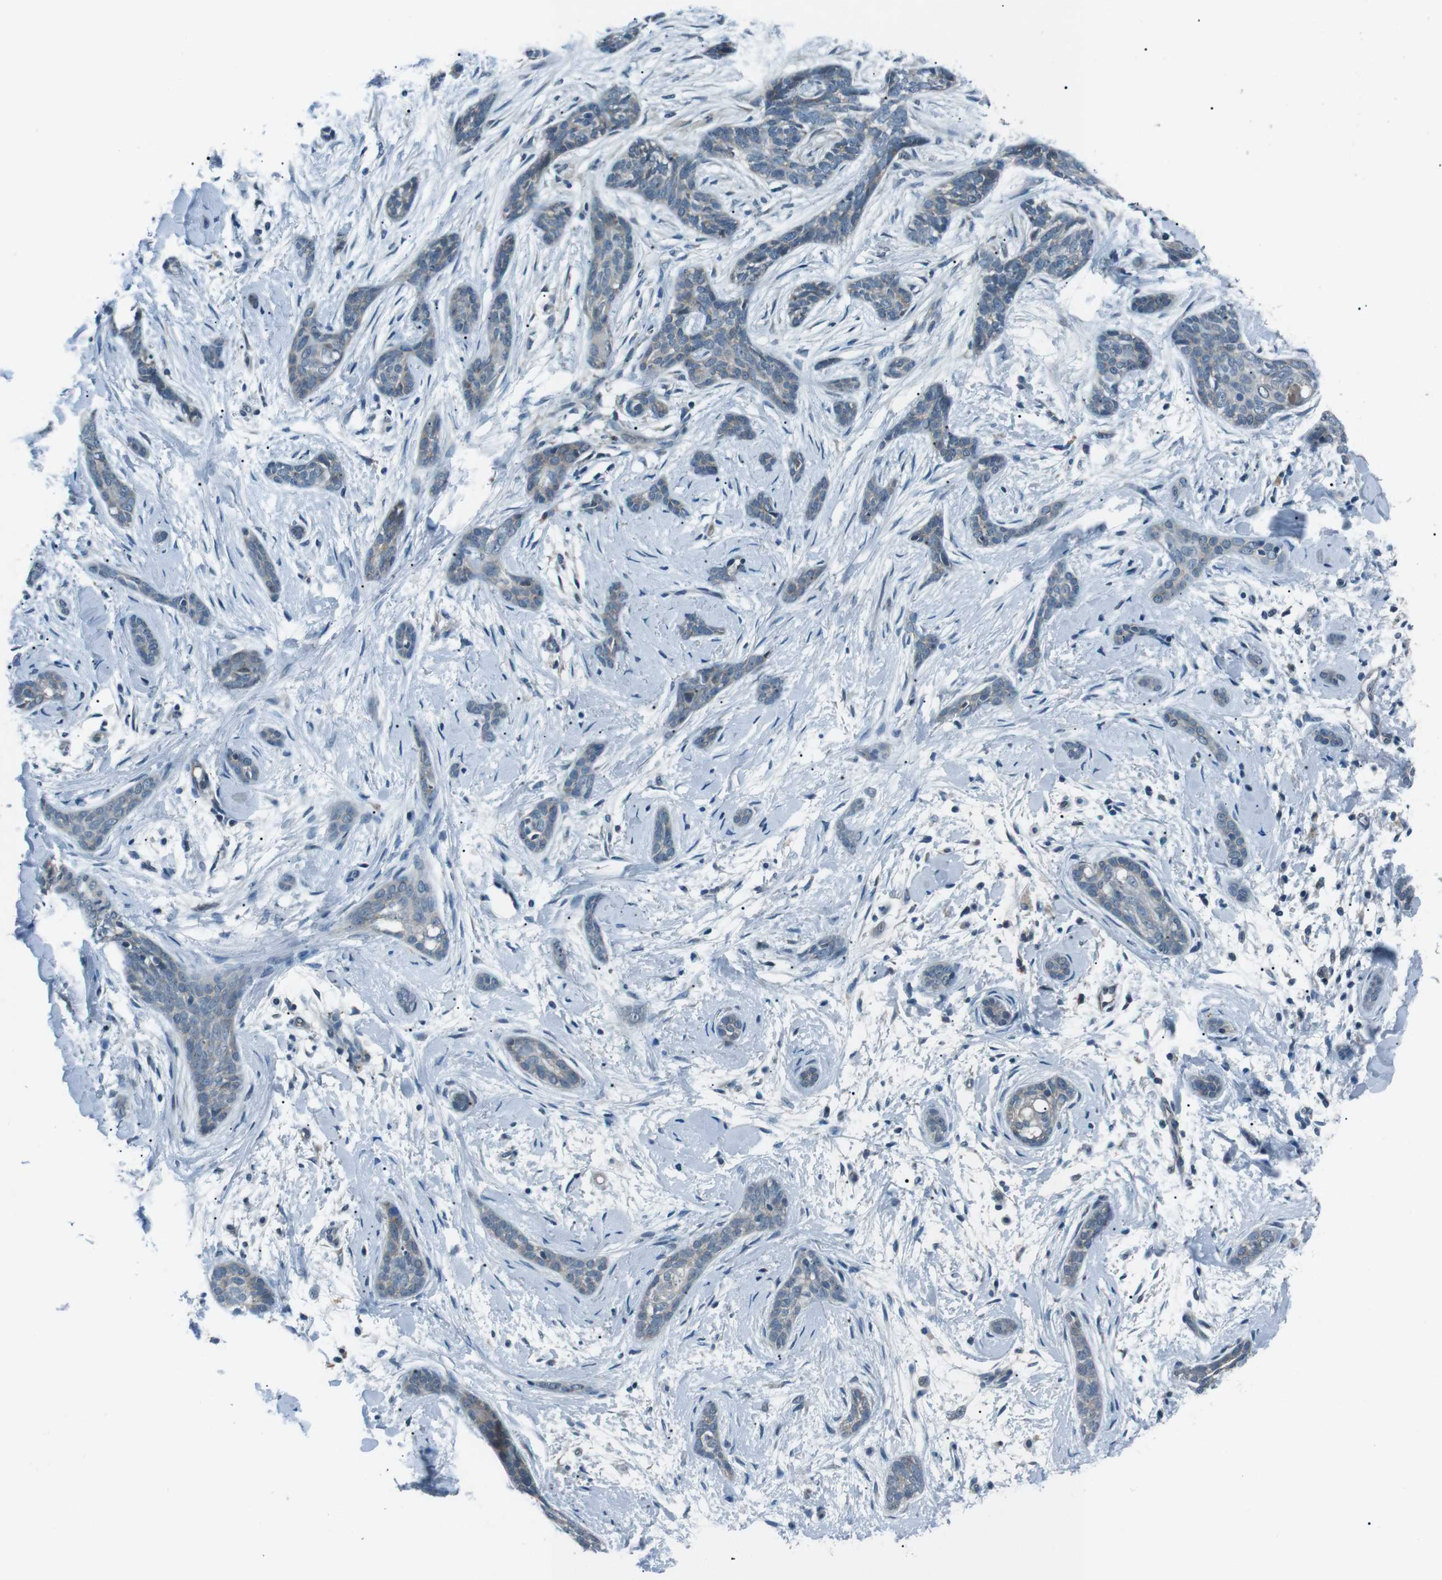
{"staining": {"intensity": "negative", "quantity": "none", "location": "none"}, "tissue": "skin cancer", "cell_type": "Tumor cells", "image_type": "cancer", "snomed": [{"axis": "morphology", "description": "Basal cell carcinoma"}, {"axis": "morphology", "description": "Adnexal tumor, benign"}, {"axis": "topography", "description": "Skin"}], "caption": "DAB (3,3'-diaminobenzidine) immunohistochemical staining of basal cell carcinoma (skin) exhibits no significant staining in tumor cells.", "gene": "LRIG2", "patient": {"sex": "female", "age": 42}}